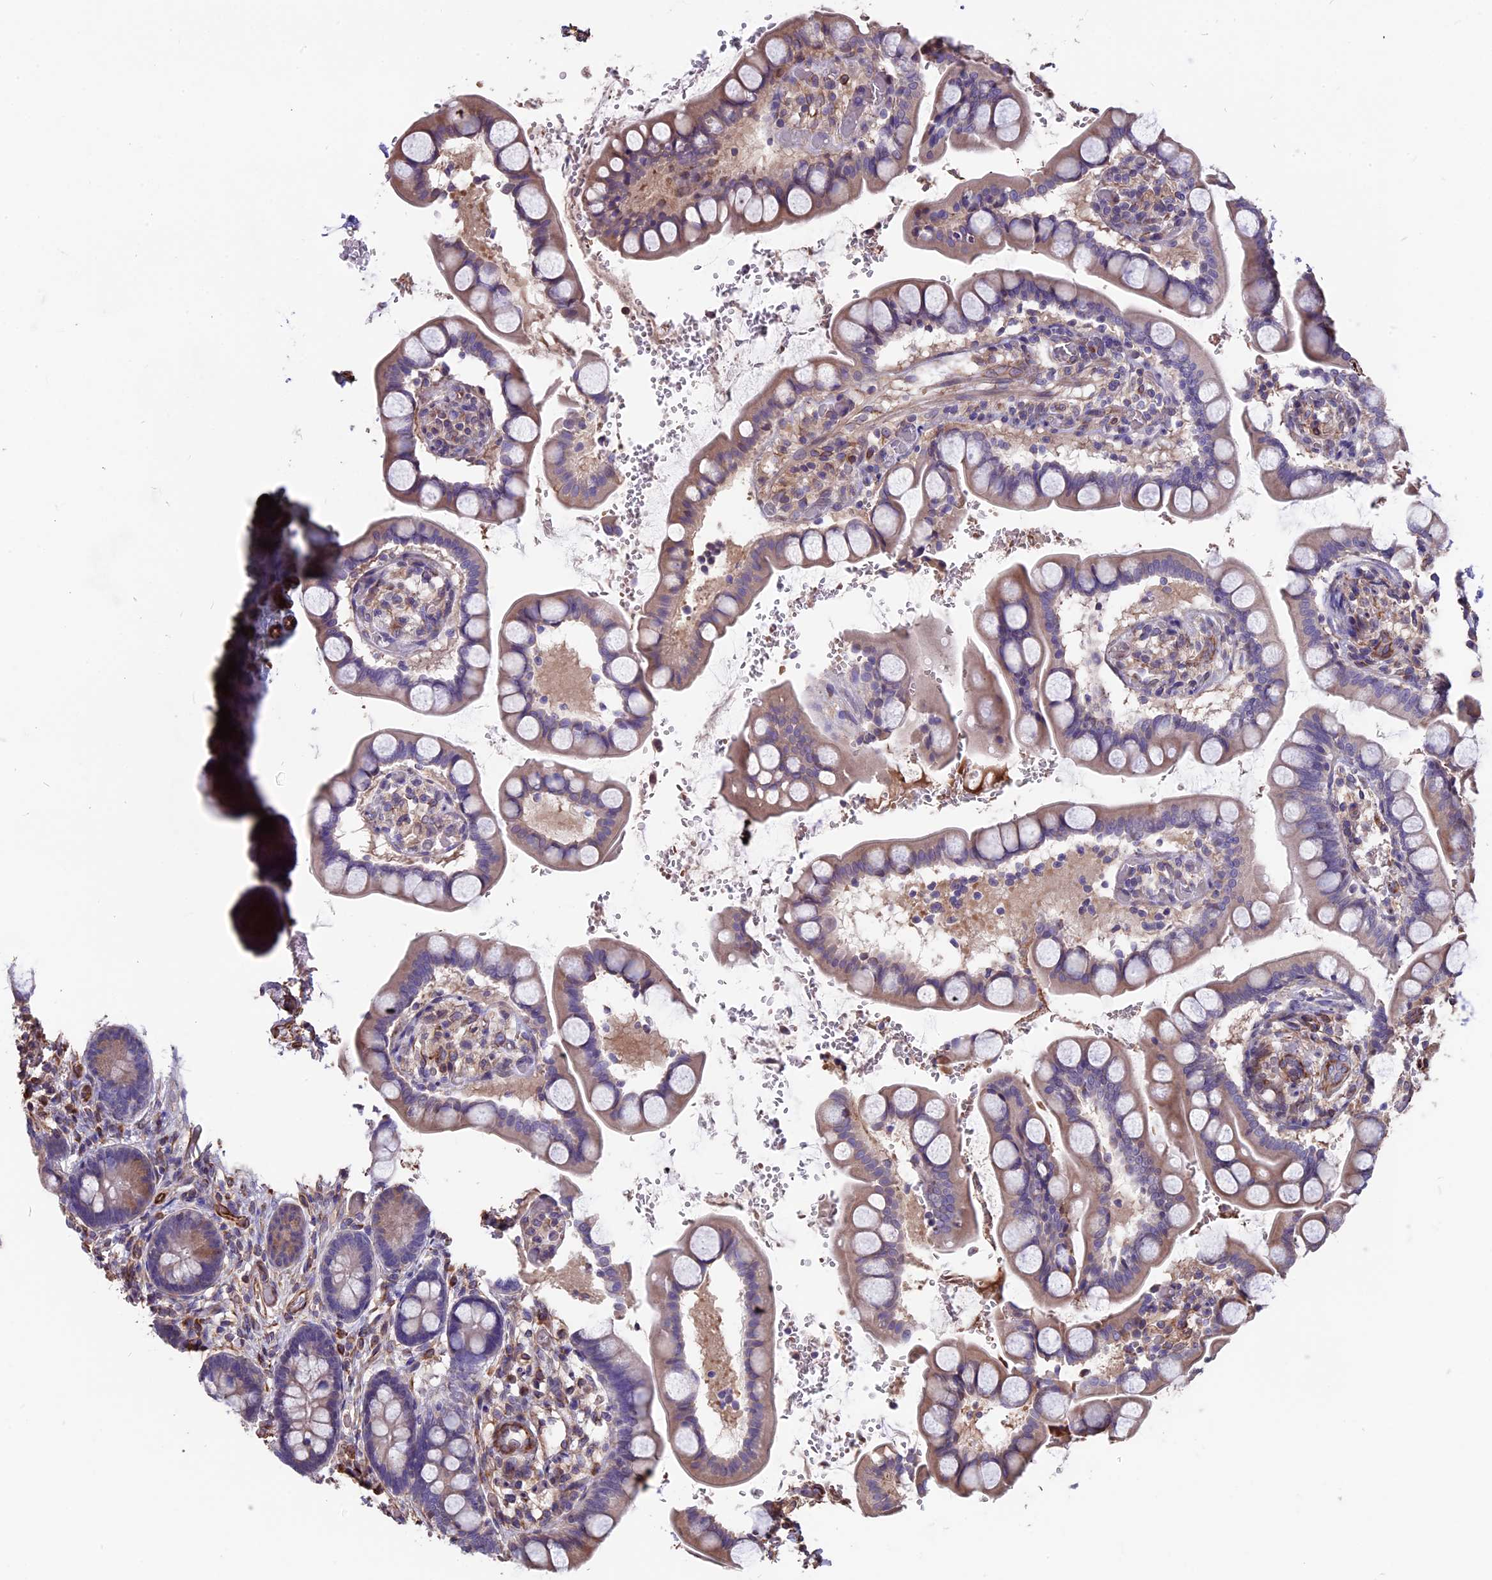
{"staining": {"intensity": "weak", "quantity": "25%-75%", "location": "cytoplasmic/membranous"}, "tissue": "small intestine", "cell_type": "Glandular cells", "image_type": "normal", "snomed": [{"axis": "morphology", "description": "Normal tissue, NOS"}, {"axis": "topography", "description": "Small intestine"}], "caption": "High-power microscopy captured an immunohistochemistry histopathology image of unremarkable small intestine, revealing weak cytoplasmic/membranous staining in approximately 25%-75% of glandular cells.", "gene": "SEH1L", "patient": {"sex": "male", "age": 52}}